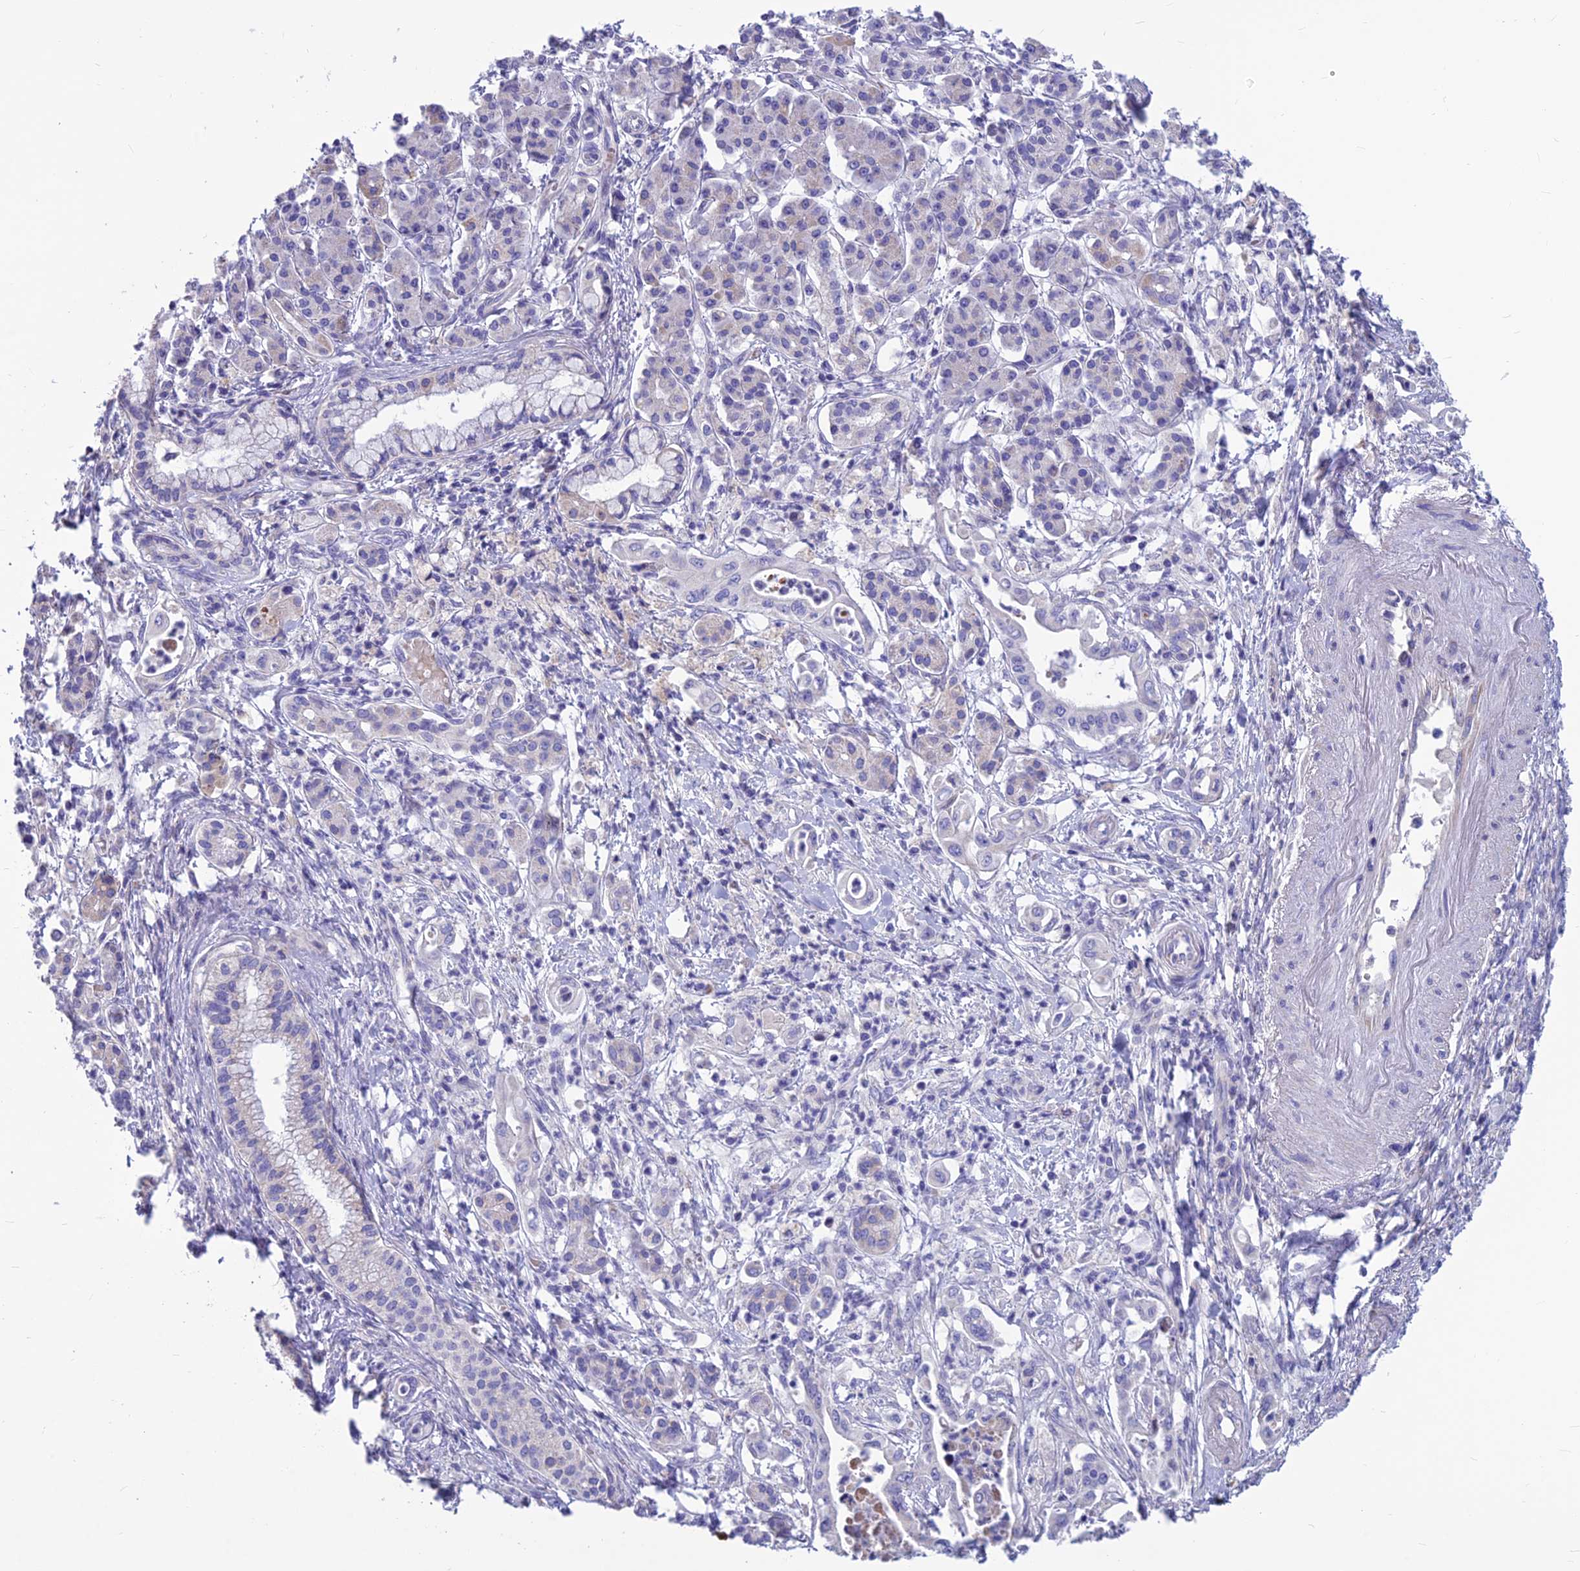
{"staining": {"intensity": "negative", "quantity": "none", "location": "none"}, "tissue": "pancreatic cancer", "cell_type": "Tumor cells", "image_type": "cancer", "snomed": [{"axis": "morphology", "description": "Adenocarcinoma, NOS"}, {"axis": "topography", "description": "Pancreas"}], "caption": "Photomicrograph shows no protein staining in tumor cells of pancreatic cancer (adenocarcinoma) tissue.", "gene": "BHMT2", "patient": {"sex": "female", "age": 77}}